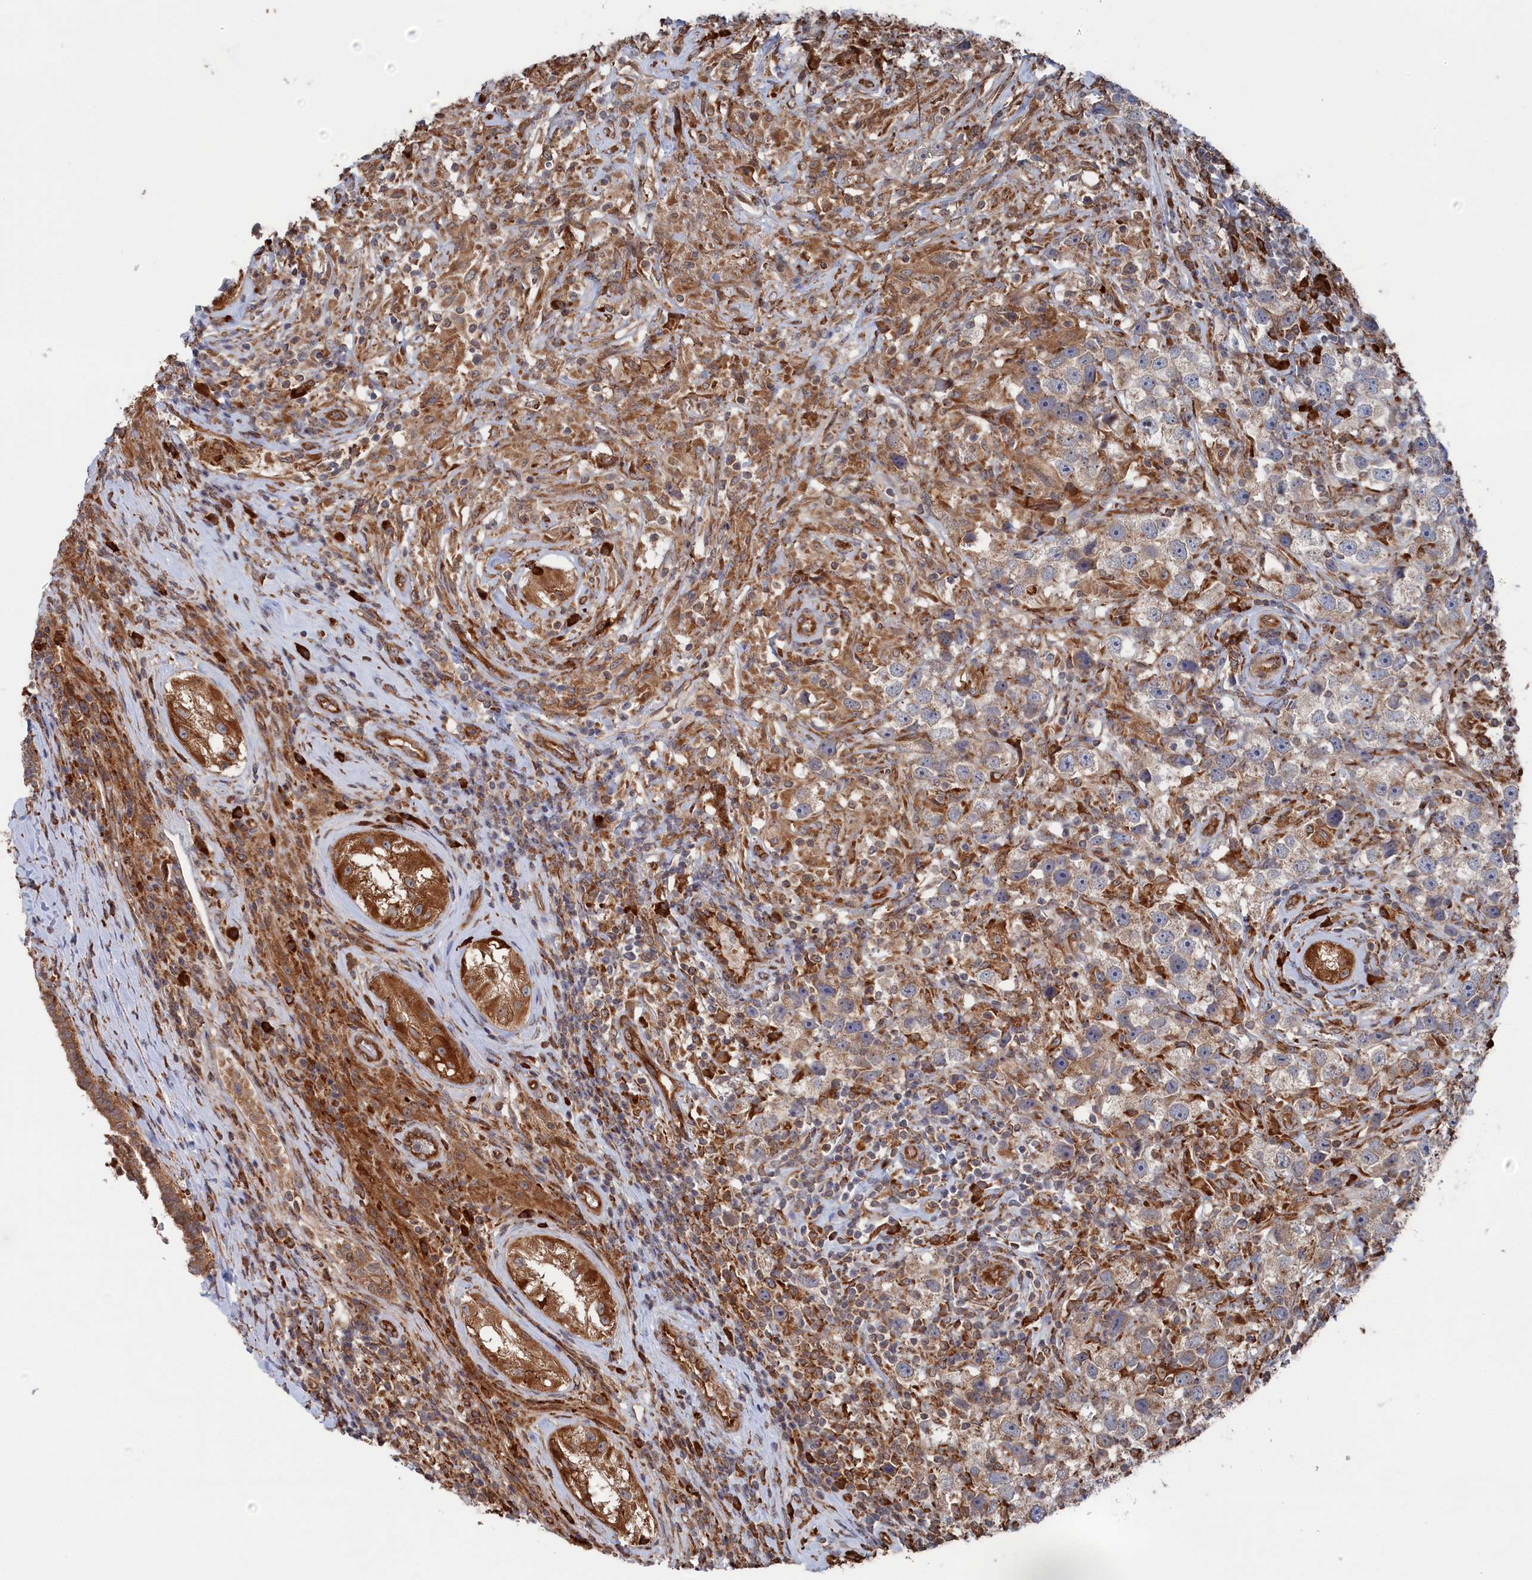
{"staining": {"intensity": "weak", "quantity": "25%-75%", "location": "cytoplasmic/membranous"}, "tissue": "testis cancer", "cell_type": "Tumor cells", "image_type": "cancer", "snomed": [{"axis": "morphology", "description": "Seminoma, NOS"}, {"axis": "topography", "description": "Testis"}], "caption": "Tumor cells demonstrate weak cytoplasmic/membranous positivity in about 25%-75% of cells in testis seminoma. (Stains: DAB (3,3'-diaminobenzidine) in brown, nuclei in blue, Microscopy: brightfield microscopy at high magnification).", "gene": "BPIFB6", "patient": {"sex": "male", "age": 49}}